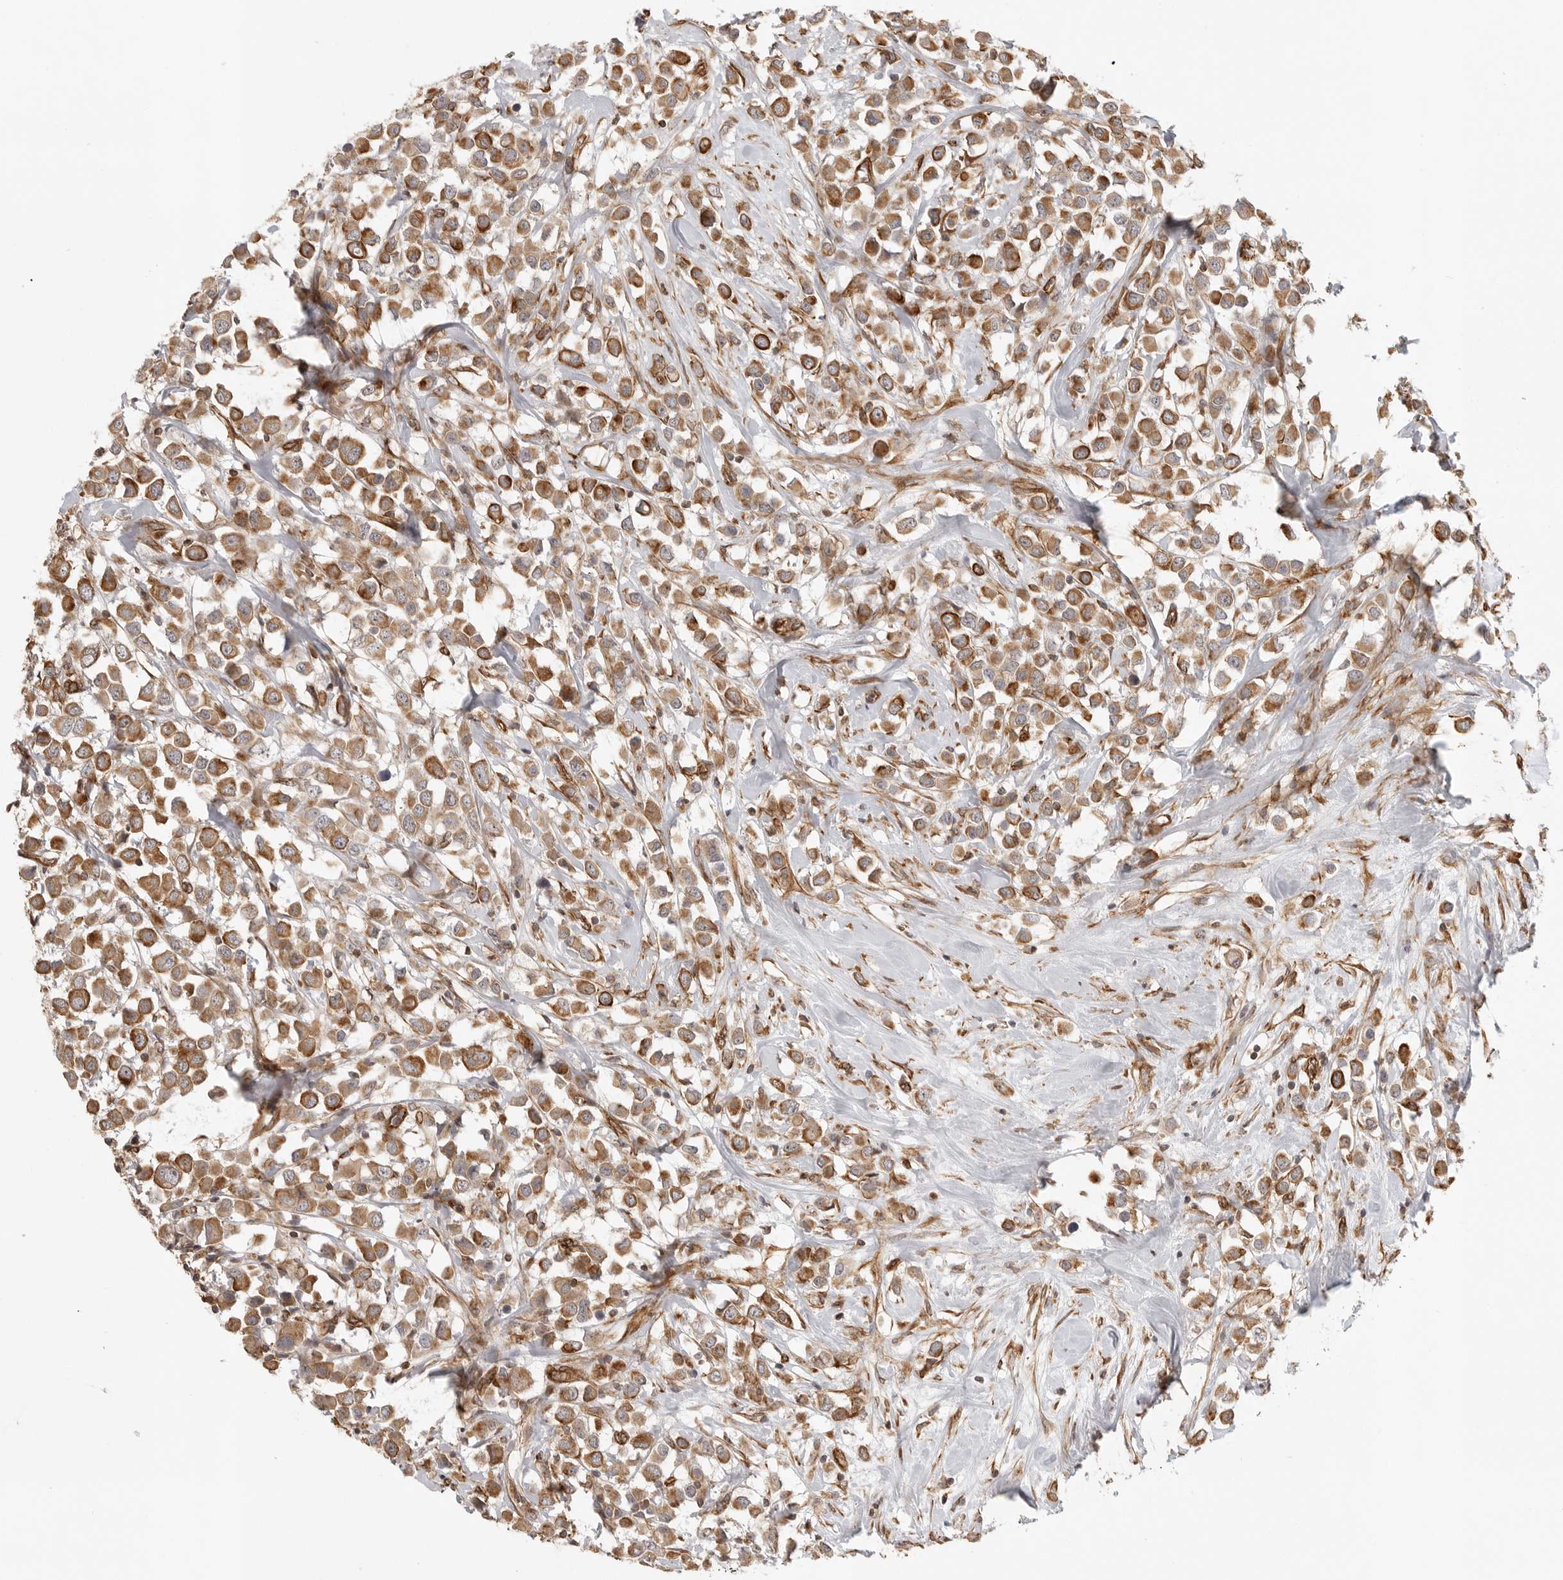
{"staining": {"intensity": "moderate", "quantity": ">75%", "location": "cytoplasmic/membranous"}, "tissue": "breast cancer", "cell_type": "Tumor cells", "image_type": "cancer", "snomed": [{"axis": "morphology", "description": "Duct carcinoma"}, {"axis": "topography", "description": "Breast"}], "caption": "A medium amount of moderate cytoplasmic/membranous expression is identified in about >75% of tumor cells in breast invasive ductal carcinoma tissue.", "gene": "ATOH7", "patient": {"sex": "female", "age": 61}}